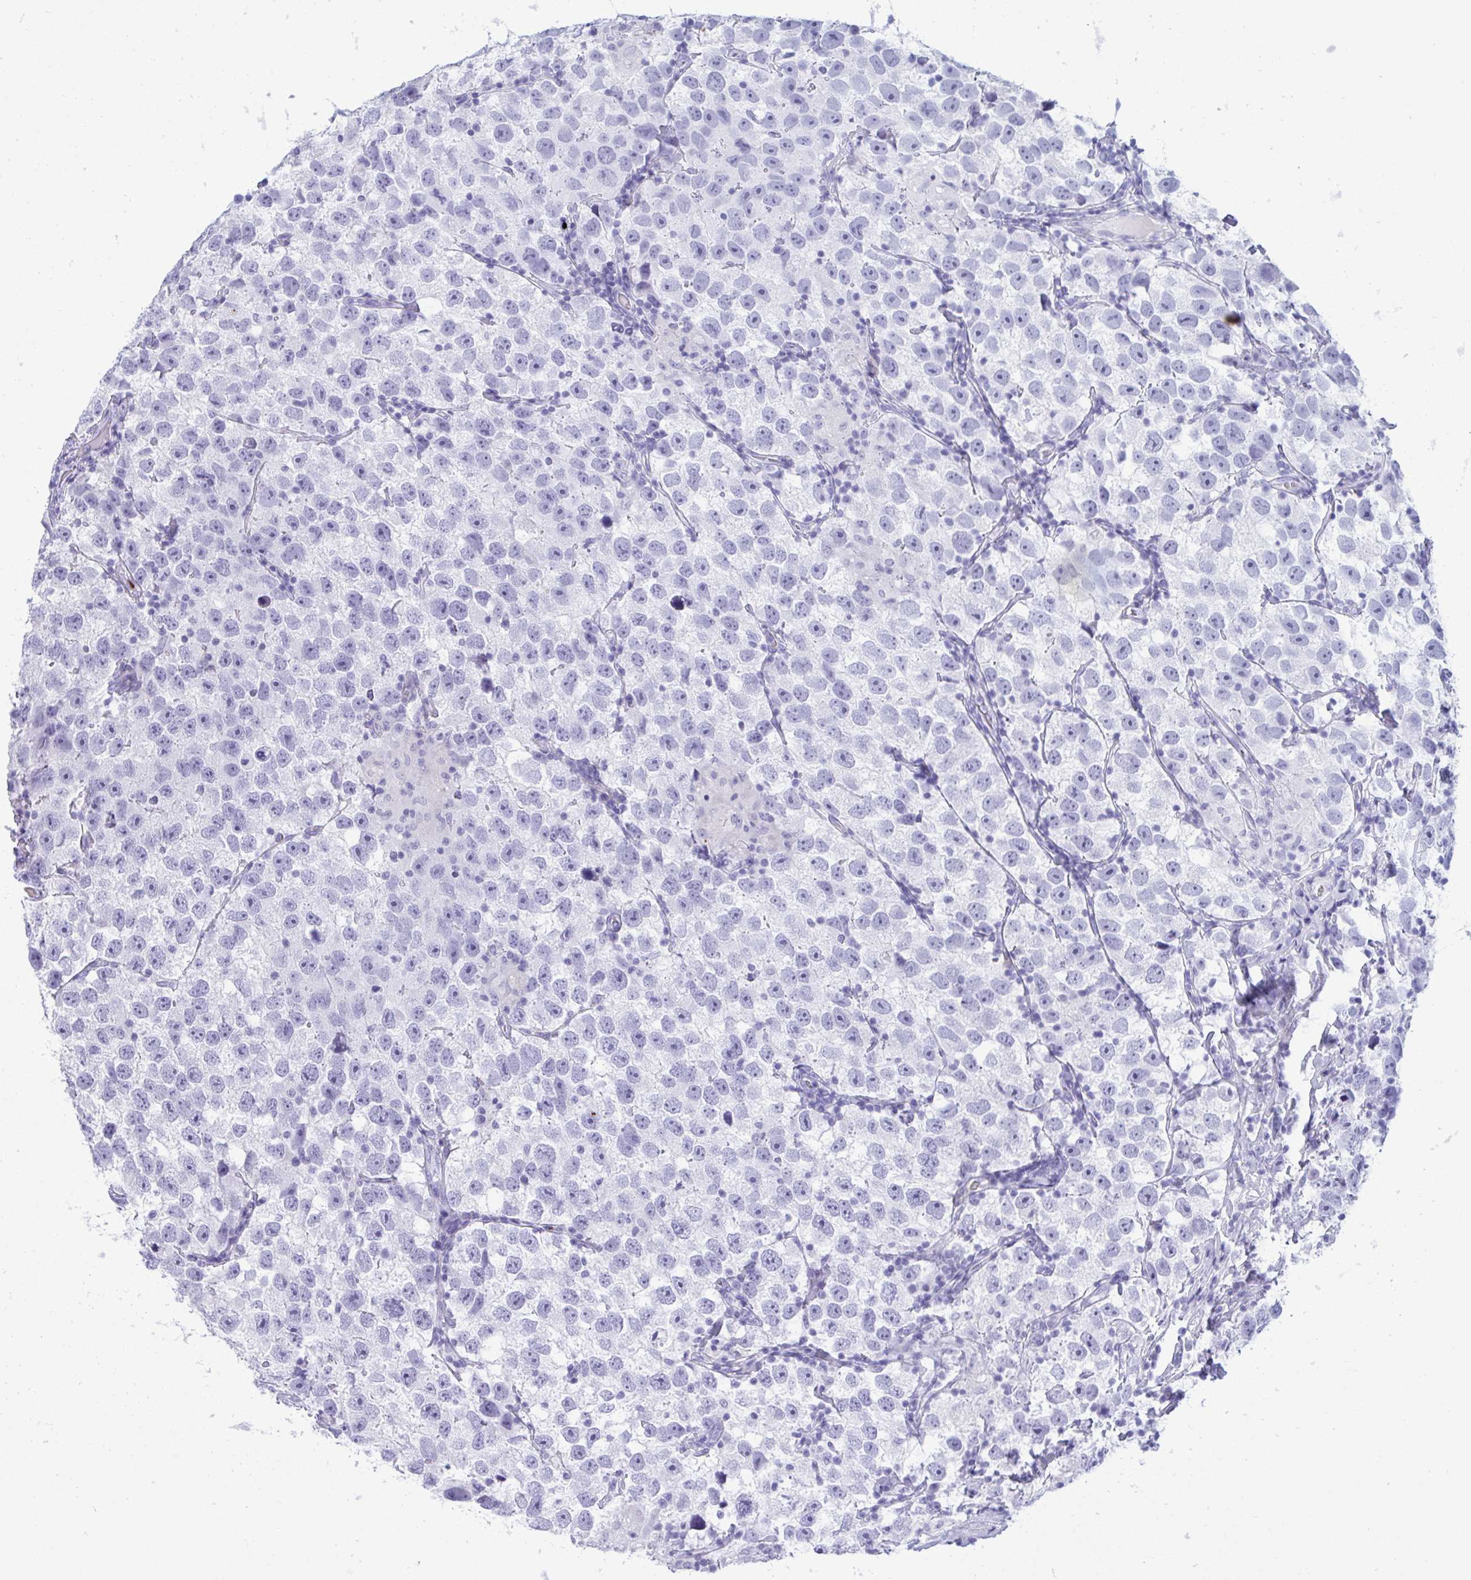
{"staining": {"intensity": "negative", "quantity": "none", "location": "none"}, "tissue": "testis cancer", "cell_type": "Tumor cells", "image_type": "cancer", "snomed": [{"axis": "morphology", "description": "Seminoma, NOS"}, {"axis": "topography", "description": "Testis"}], "caption": "Immunohistochemistry photomicrograph of neoplastic tissue: testis cancer (seminoma) stained with DAB (3,3'-diaminobenzidine) reveals no significant protein staining in tumor cells. (DAB (3,3'-diaminobenzidine) IHC visualized using brightfield microscopy, high magnification).", "gene": "ARHGAP42", "patient": {"sex": "male", "age": 26}}